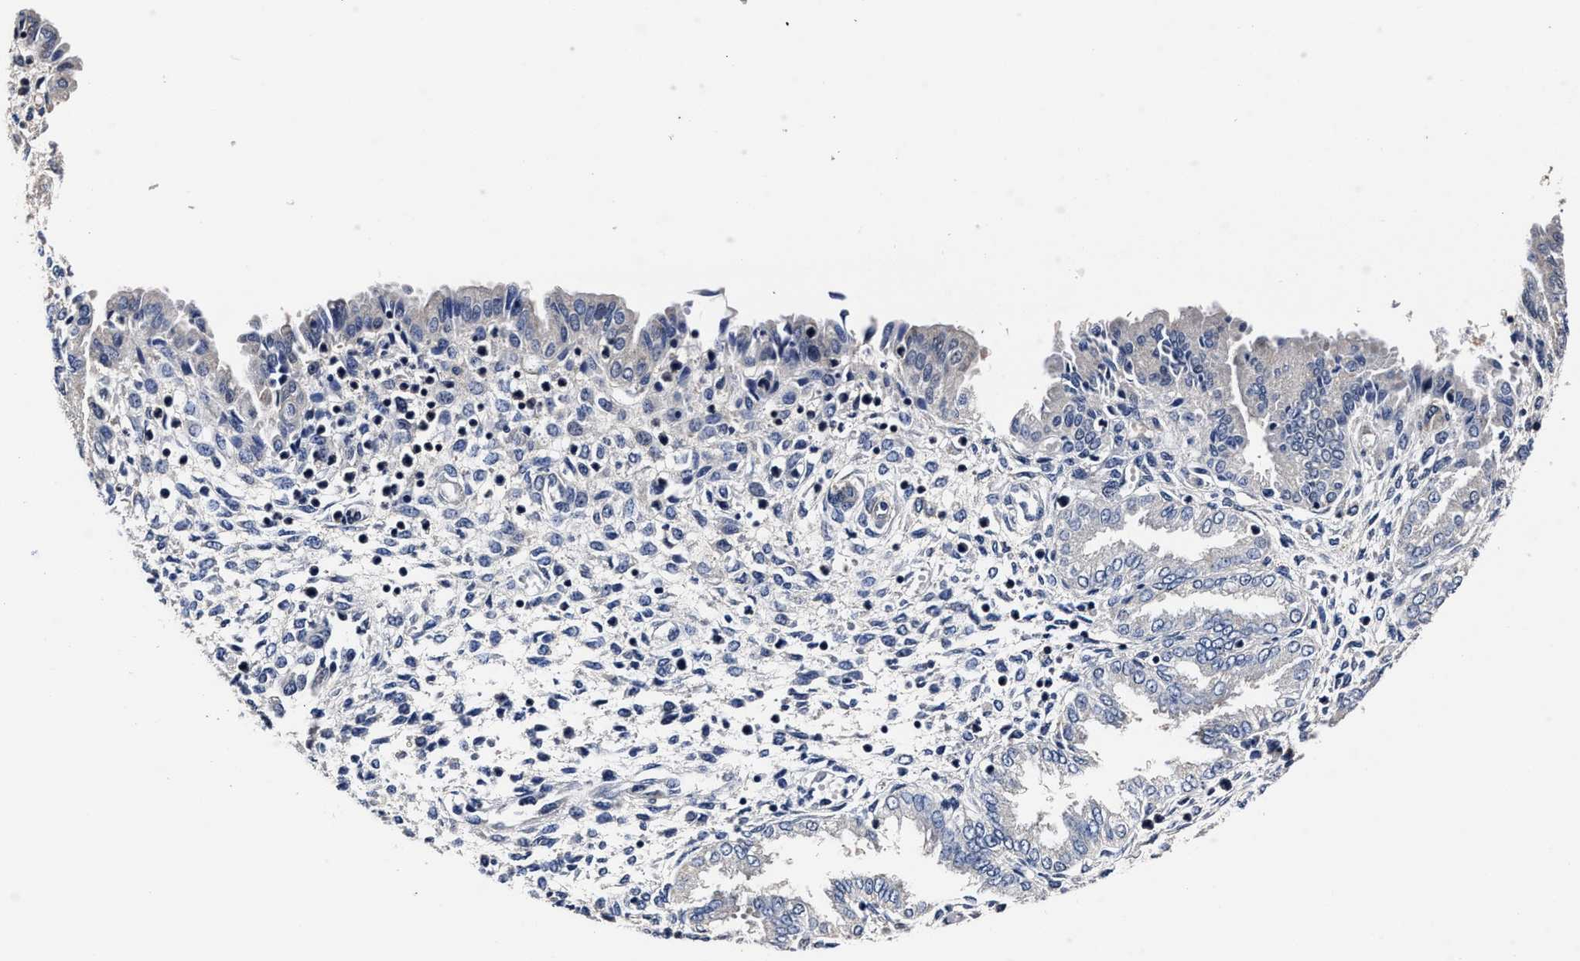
{"staining": {"intensity": "negative", "quantity": "none", "location": "none"}, "tissue": "endometrium", "cell_type": "Cells in endometrial stroma", "image_type": "normal", "snomed": [{"axis": "morphology", "description": "Normal tissue, NOS"}, {"axis": "topography", "description": "Endometrium"}], "caption": "This image is of unremarkable endometrium stained with IHC to label a protein in brown with the nuclei are counter-stained blue. There is no positivity in cells in endometrial stroma. (DAB IHC visualized using brightfield microscopy, high magnification).", "gene": "OLFML2A", "patient": {"sex": "female", "age": 33}}